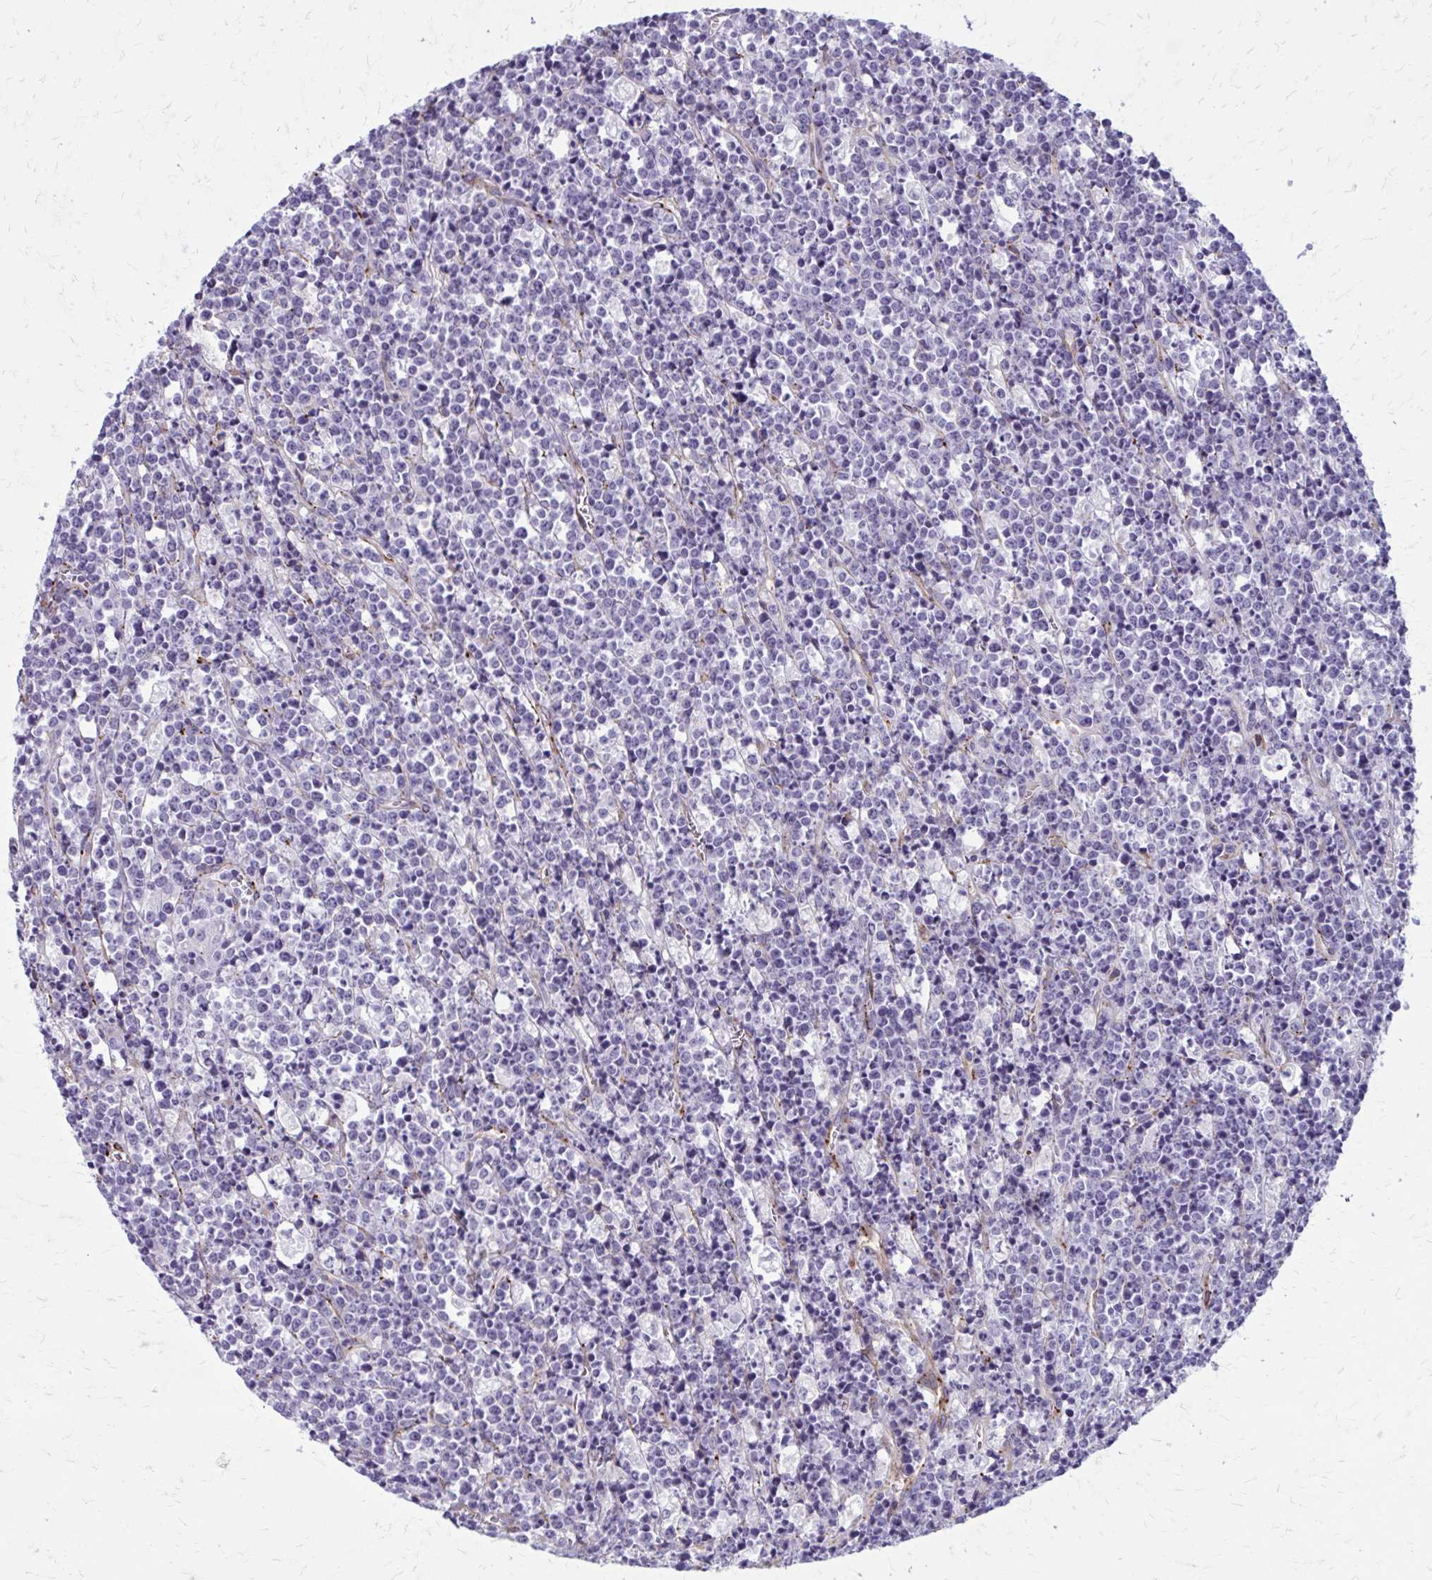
{"staining": {"intensity": "negative", "quantity": "none", "location": "none"}, "tissue": "lymphoma", "cell_type": "Tumor cells", "image_type": "cancer", "snomed": [{"axis": "morphology", "description": "Malignant lymphoma, non-Hodgkin's type, High grade"}, {"axis": "topography", "description": "Ovary"}], "caption": "Tumor cells are negative for brown protein staining in high-grade malignant lymphoma, non-Hodgkin's type.", "gene": "AKAP12", "patient": {"sex": "female", "age": 56}}